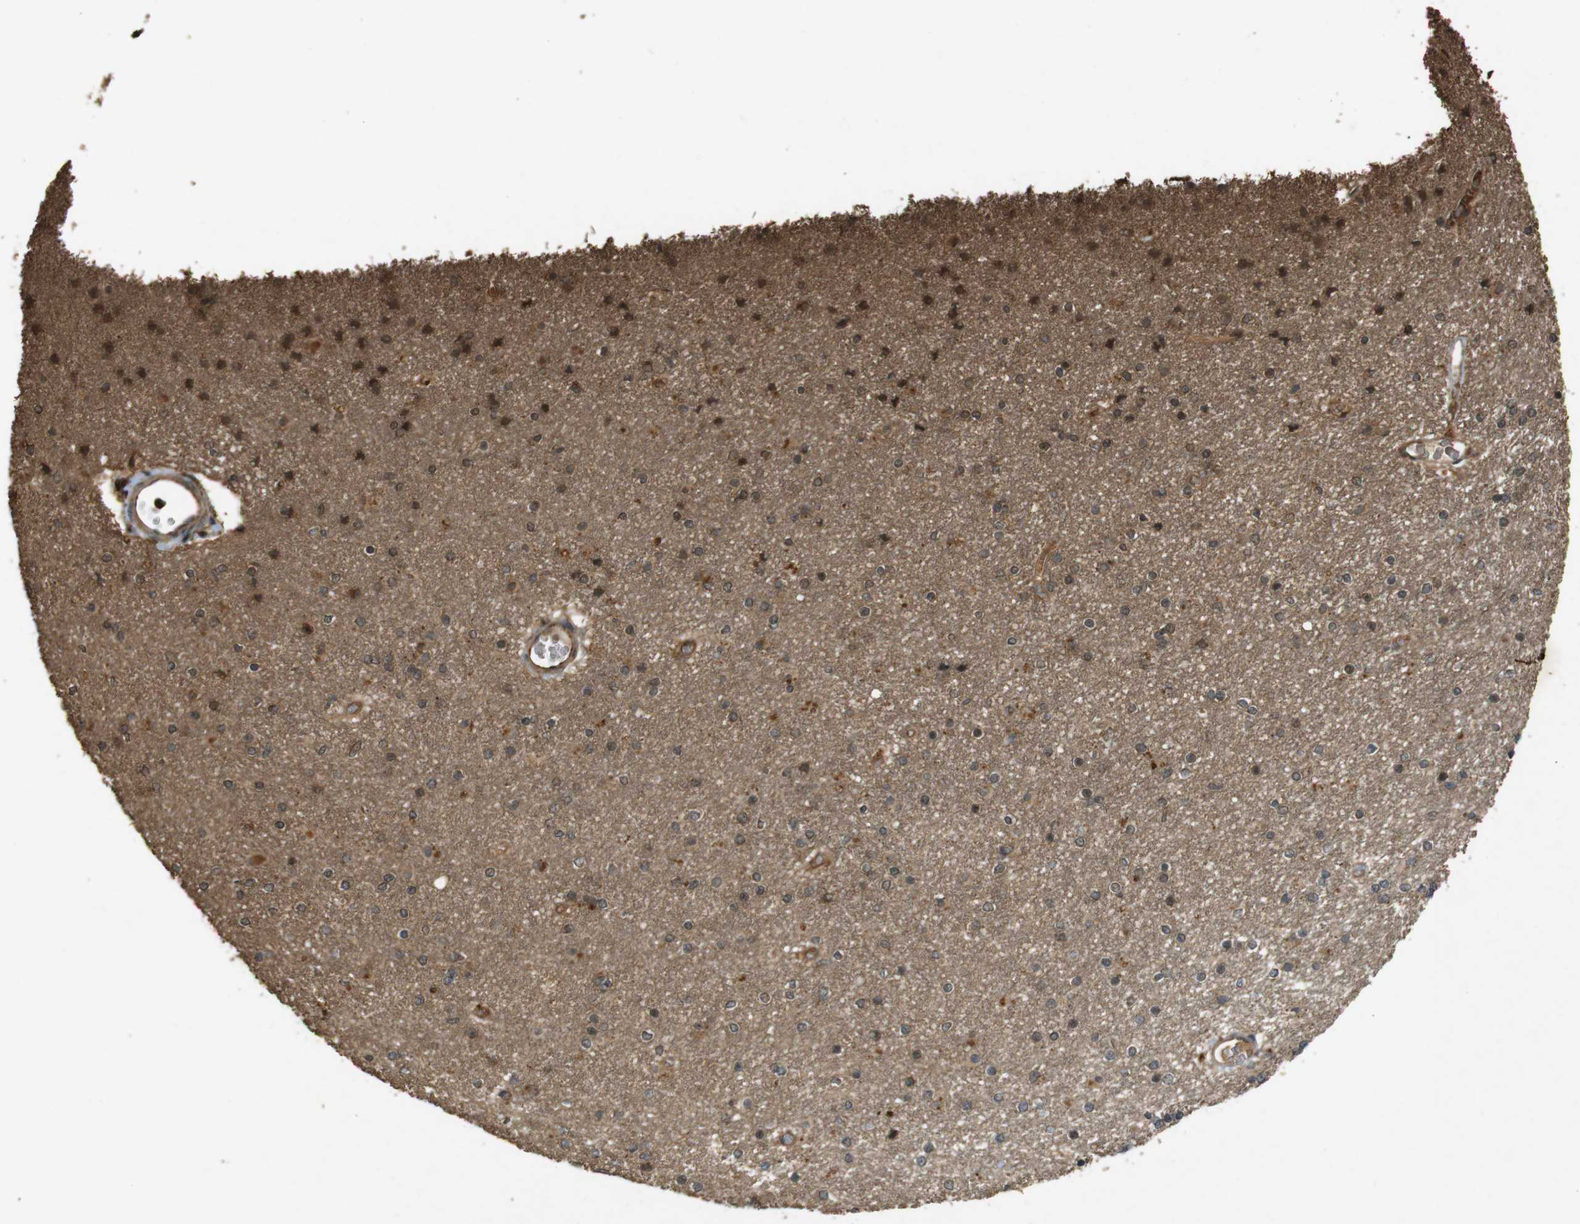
{"staining": {"intensity": "moderate", "quantity": ">75%", "location": "cytoplasmic/membranous,nuclear"}, "tissue": "caudate", "cell_type": "Glial cells", "image_type": "normal", "snomed": [{"axis": "morphology", "description": "Normal tissue, NOS"}, {"axis": "topography", "description": "Lateral ventricle wall"}], "caption": "Moderate cytoplasmic/membranous,nuclear expression for a protein is identified in approximately >75% of glial cells of unremarkable caudate using immunohistochemistry.", "gene": "TAP1", "patient": {"sex": "female", "age": 54}}